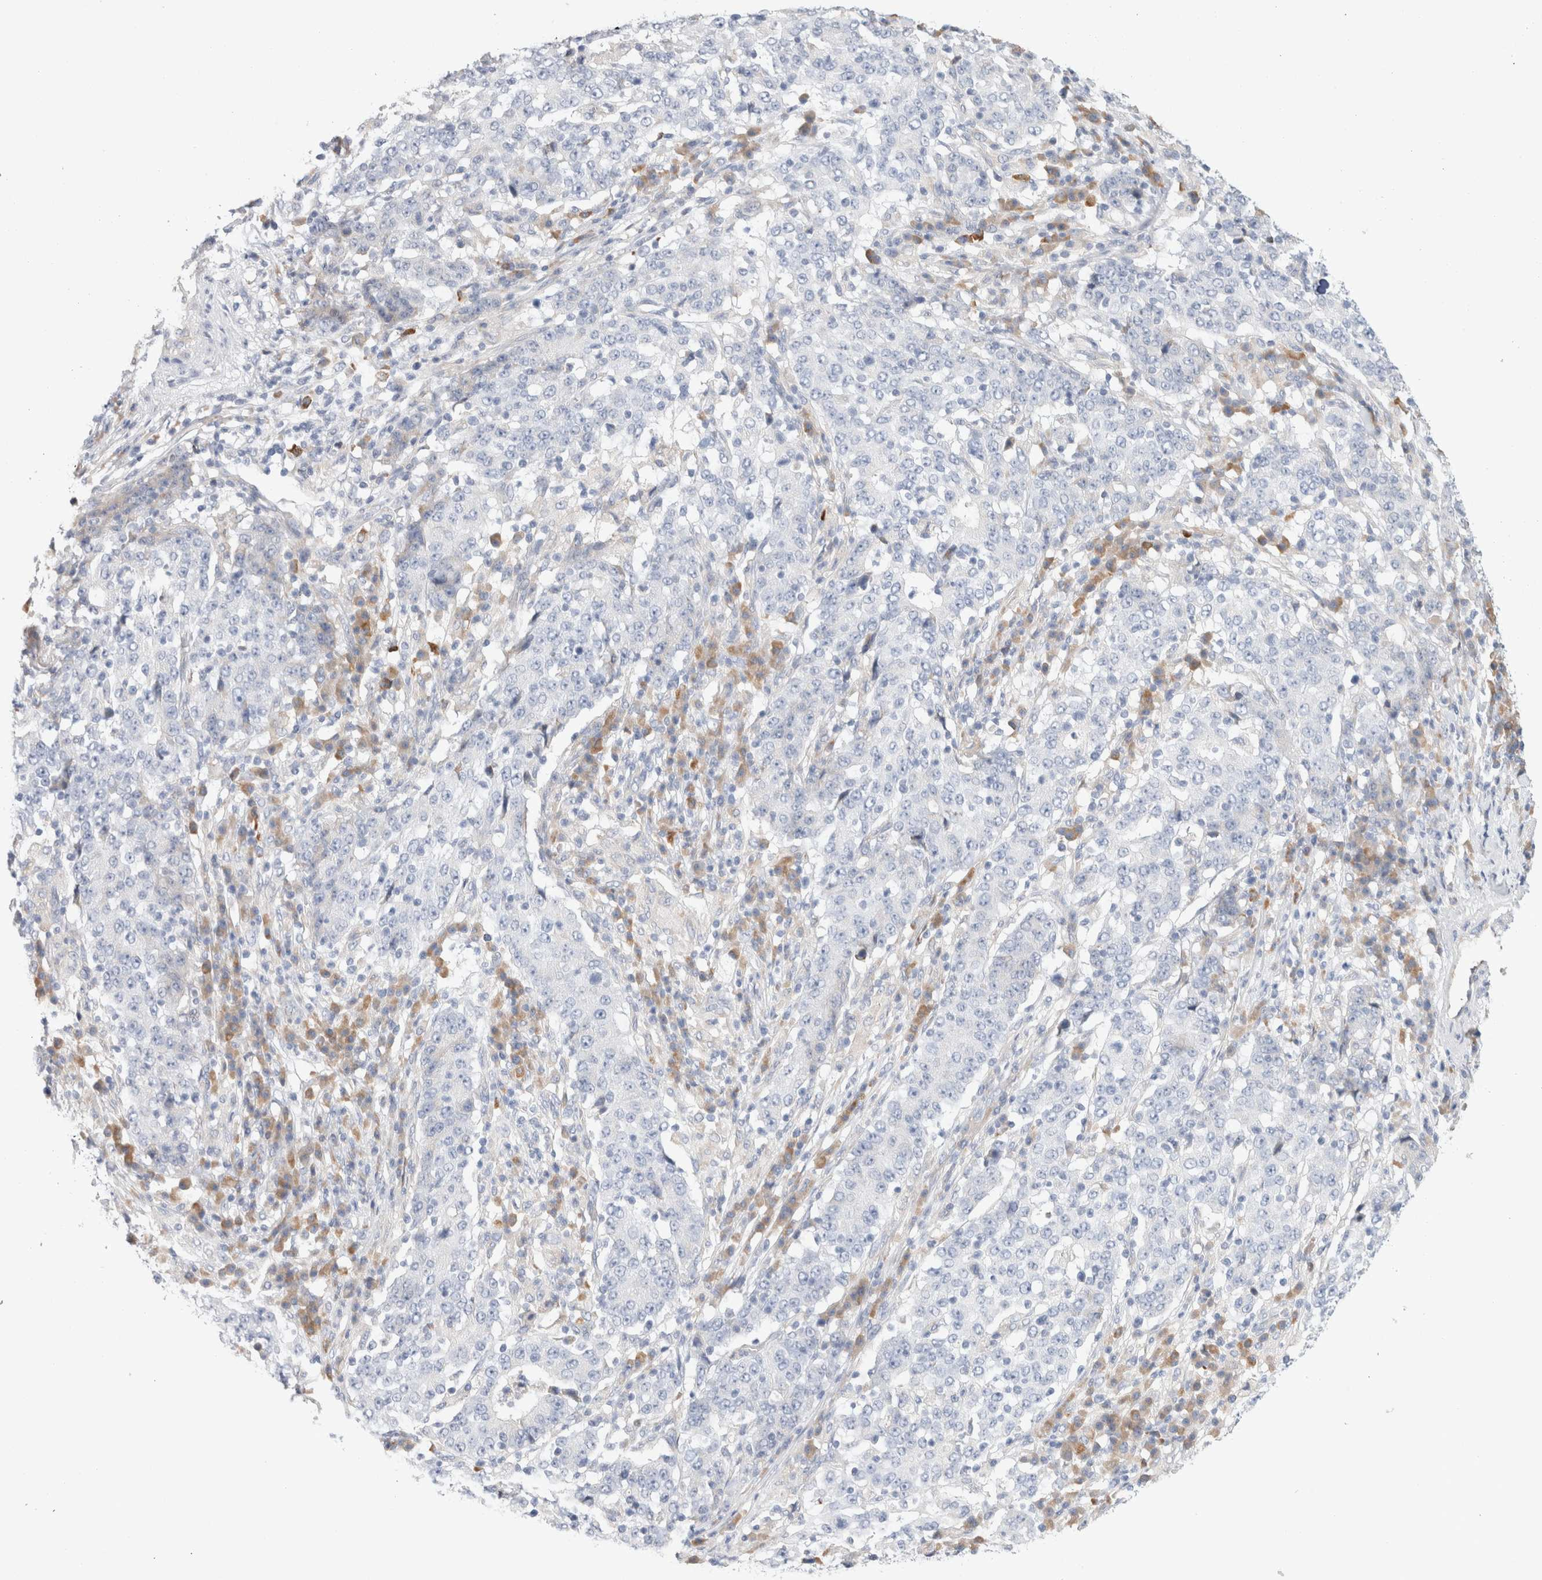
{"staining": {"intensity": "negative", "quantity": "none", "location": "none"}, "tissue": "stomach cancer", "cell_type": "Tumor cells", "image_type": "cancer", "snomed": [{"axis": "morphology", "description": "Adenocarcinoma, NOS"}, {"axis": "topography", "description": "Stomach"}], "caption": "This is an immunohistochemistry (IHC) histopathology image of human stomach adenocarcinoma. There is no expression in tumor cells.", "gene": "CSK", "patient": {"sex": "male", "age": 59}}